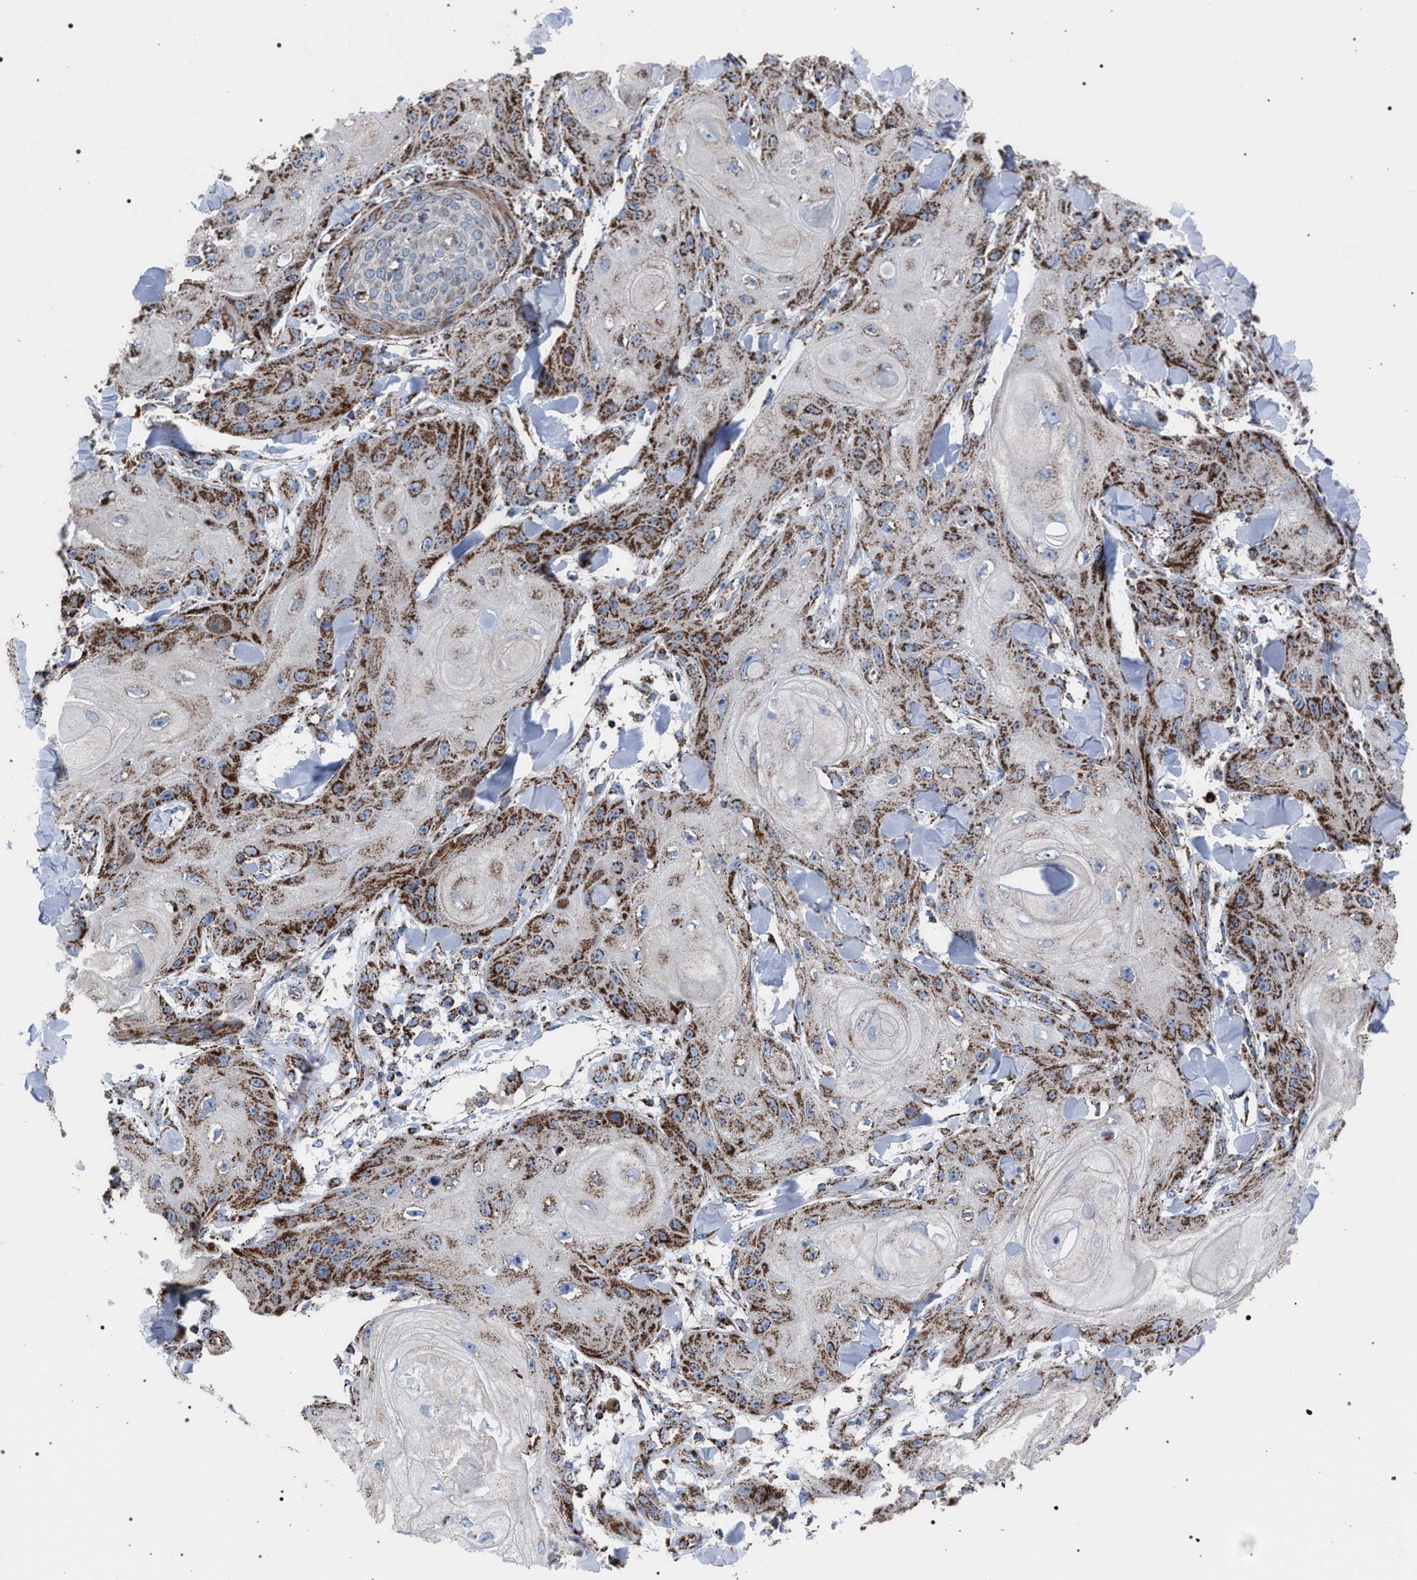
{"staining": {"intensity": "moderate", "quantity": "25%-75%", "location": "cytoplasmic/membranous"}, "tissue": "skin cancer", "cell_type": "Tumor cells", "image_type": "cancer", "snomed": [{"axis": "morphology", "description": "Squamous cell carcinoma, NOS"}, {"axis": "topography", "description": "Skin"}], "caption": "High-power microscopy captured an IHC histopathology image of skin cancer (squamous cell carcinoma), revealing moderate cytoplasmic/membranous positivity in about 25%-75% of tumor cells.", "gene": "VPS13A", "patient": {"sex": "male", "age": 74}}